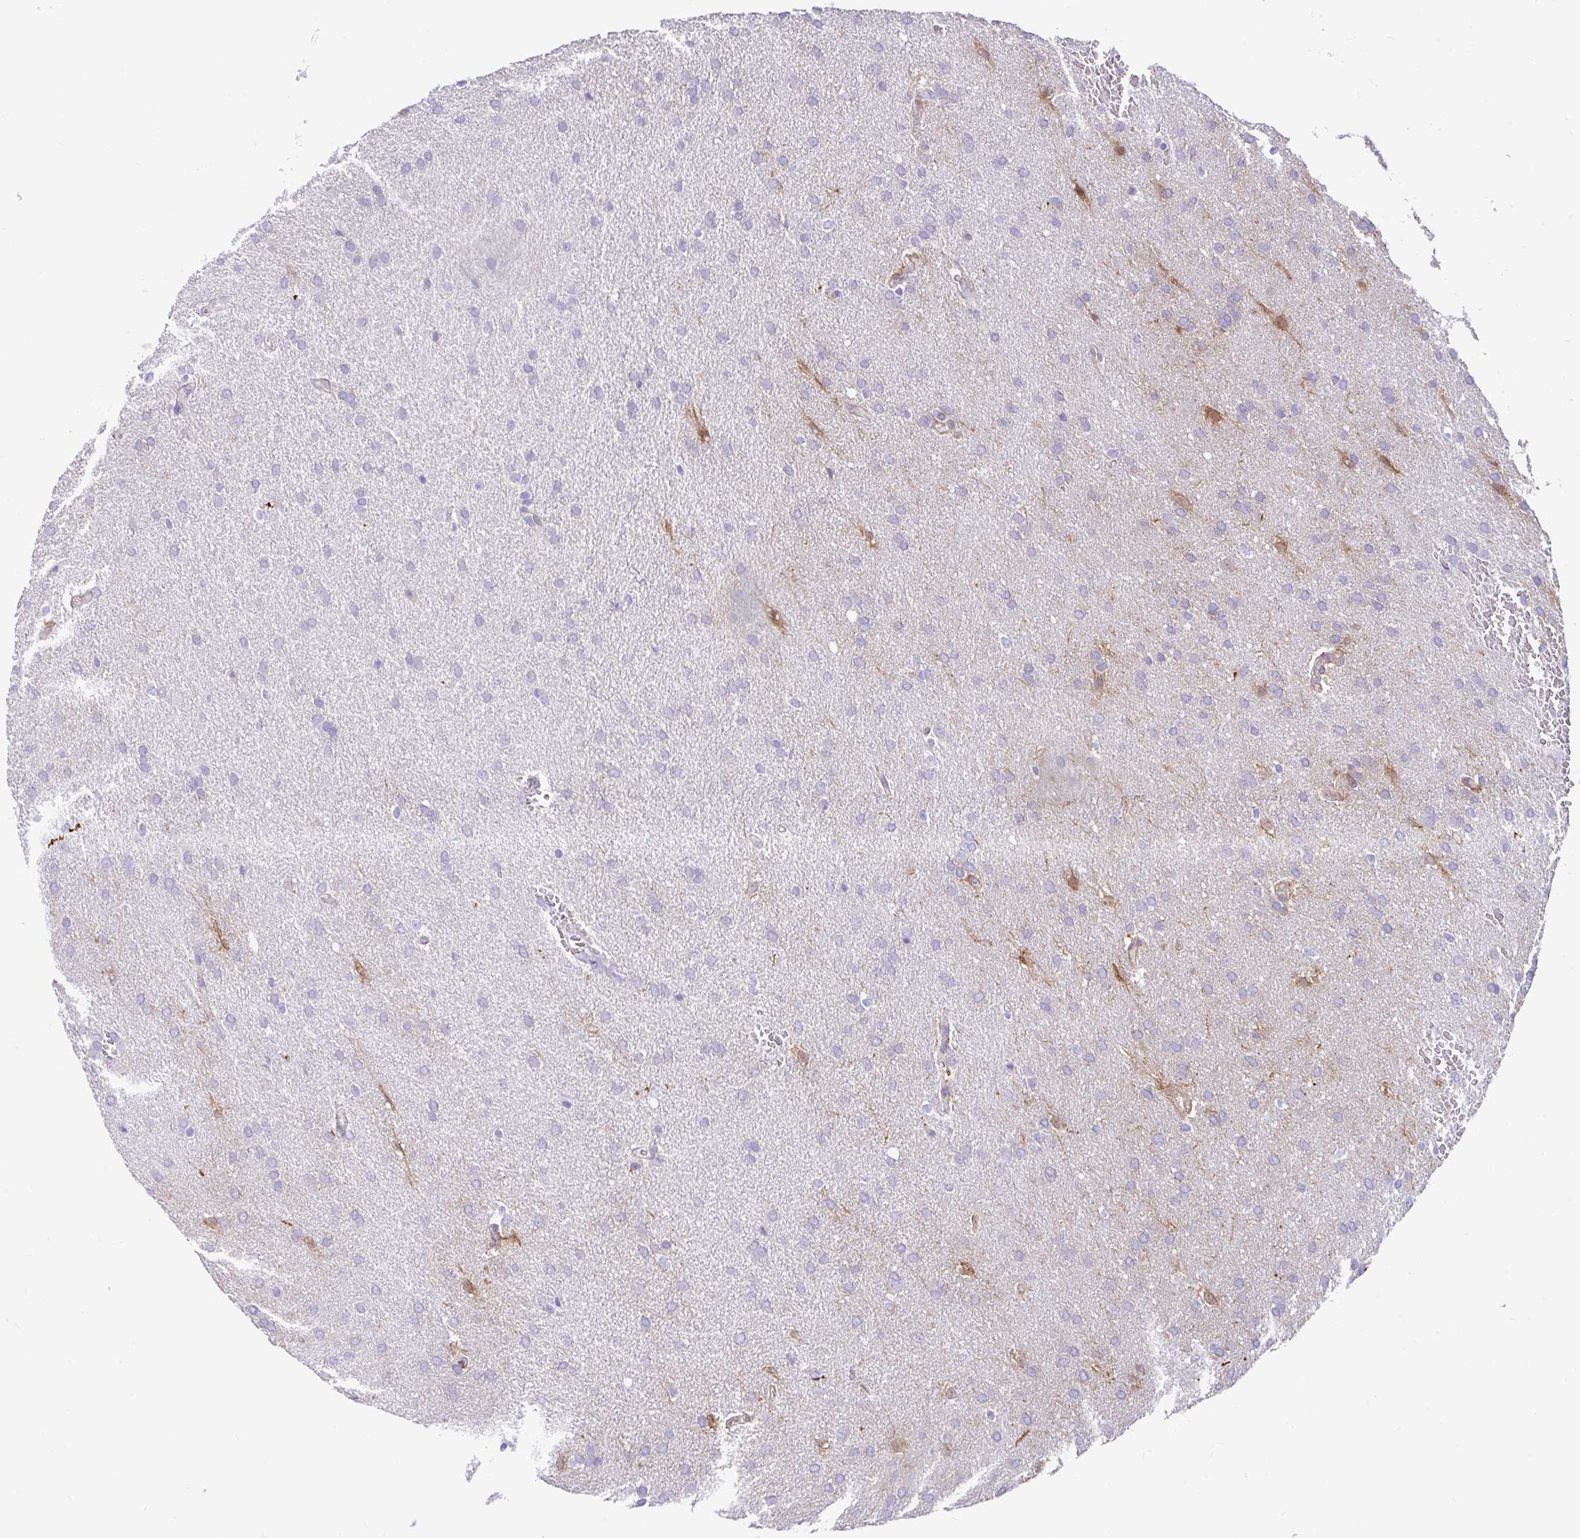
{"staining": {"intensity": "negative", "quantity": "none", "location": "none"}, "tissue": "glioma", "cell_type": "Tumor cells", "image_type": "cancer", "snomed": [{"axis": "morphology", "description": "Glioma, malignant, Low grade"}, {"axis": "topography", "description": "Brain"}], "caption": "IHC of glioma demonstrates no positivity in tumor cells. The staining was performed using DAB to visualize the protein expression in brown, while the nuclei were stained in blue with hematoxylin (Magnification: 20x).", "gene": "FAM107A", "patient": {"sex": "female", "age": 33}}